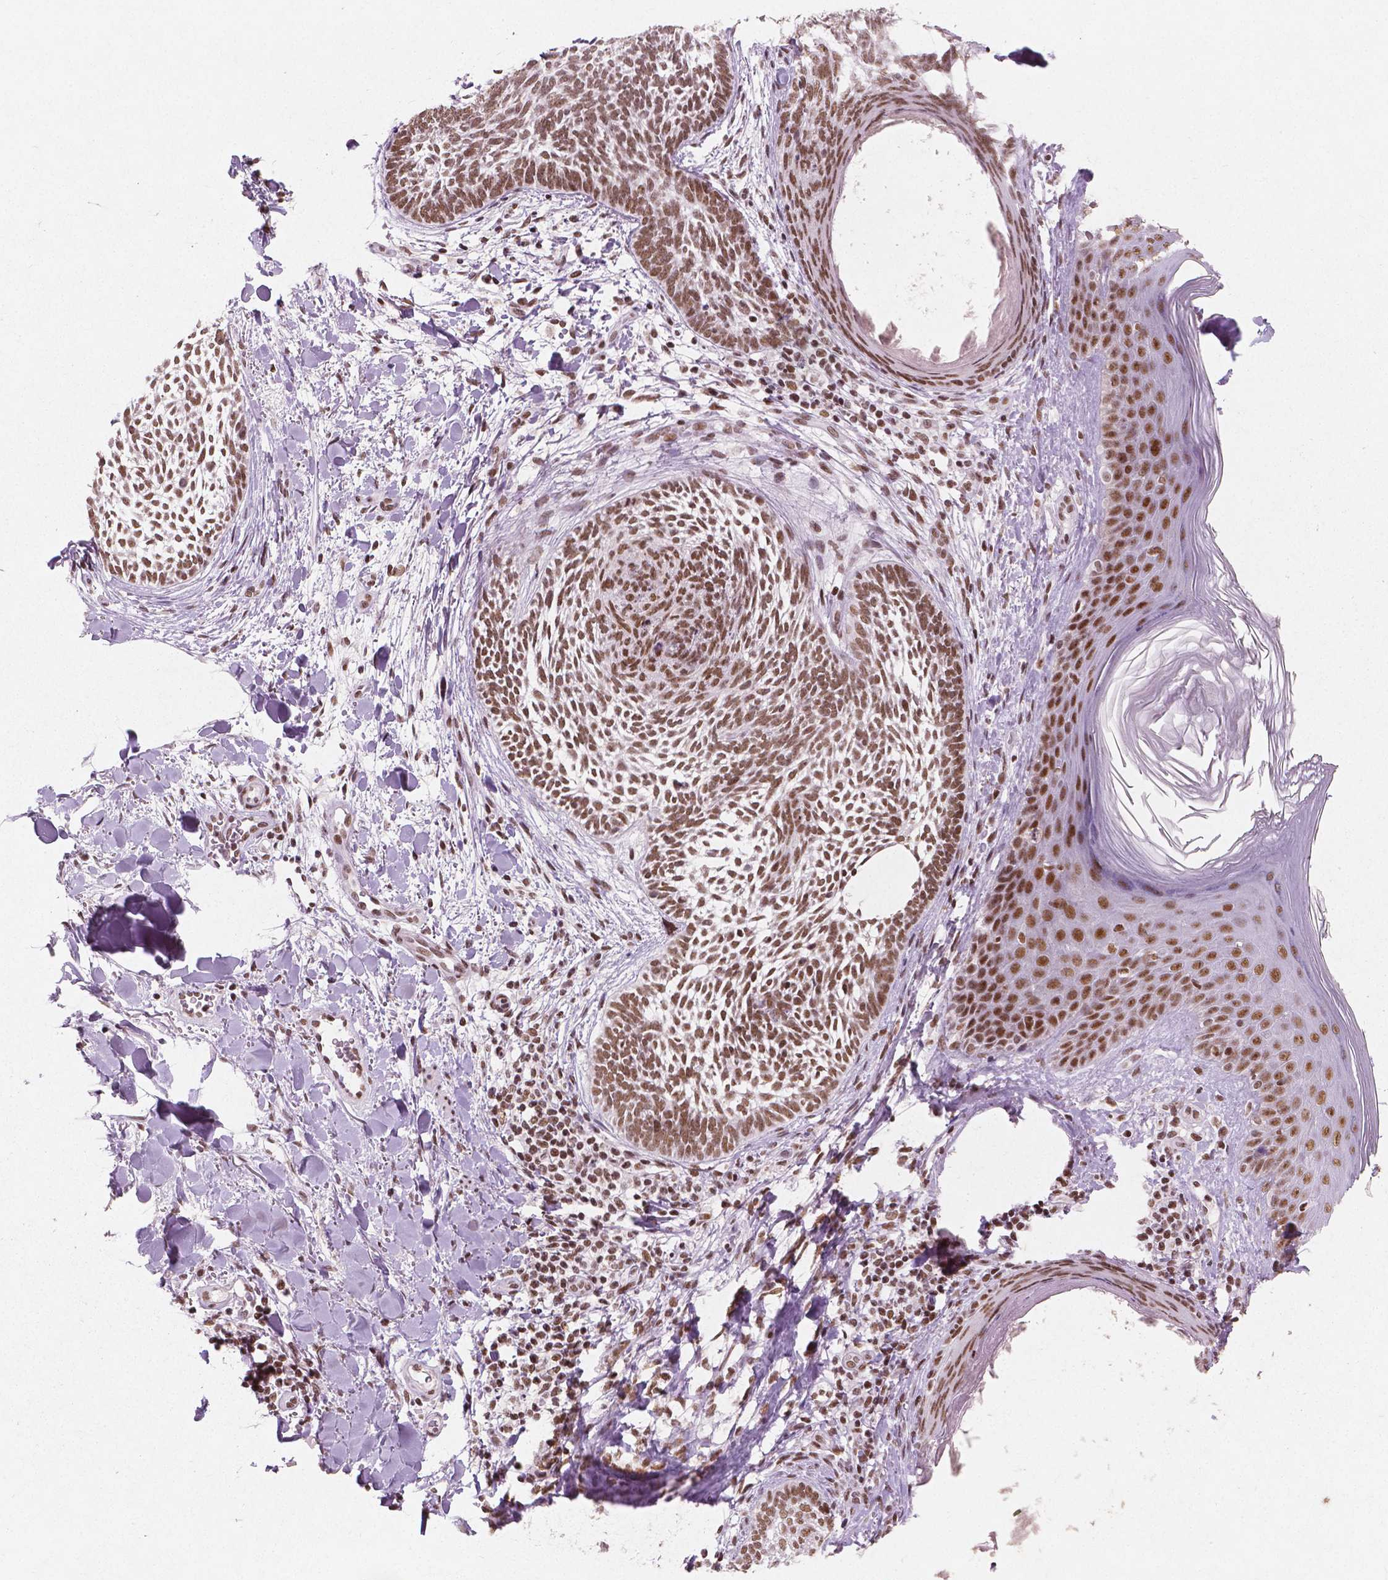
{"staining": {"intensity": "moderate", "quantity": ">75%", "location": "nuclear"}, "tissue": "skin cancer", "cell_type": "Tumor cells", "image_type": "cancer", "snomed": [{"axis": "morphology", "description": "Normal tissue, NOS"}, {"axis": "morphology", "description": "Basal cell carcinoma"}, {"axis": "topography", "description": "Skin"}], "caption": "Immunohistochemistry of human skin basal cell carcinoma shows medium levels of moderate nuclear positivity in about >75% of tumor cells.", "gene": "BRD4", "patient": {"sex": "male", "age": 46}}